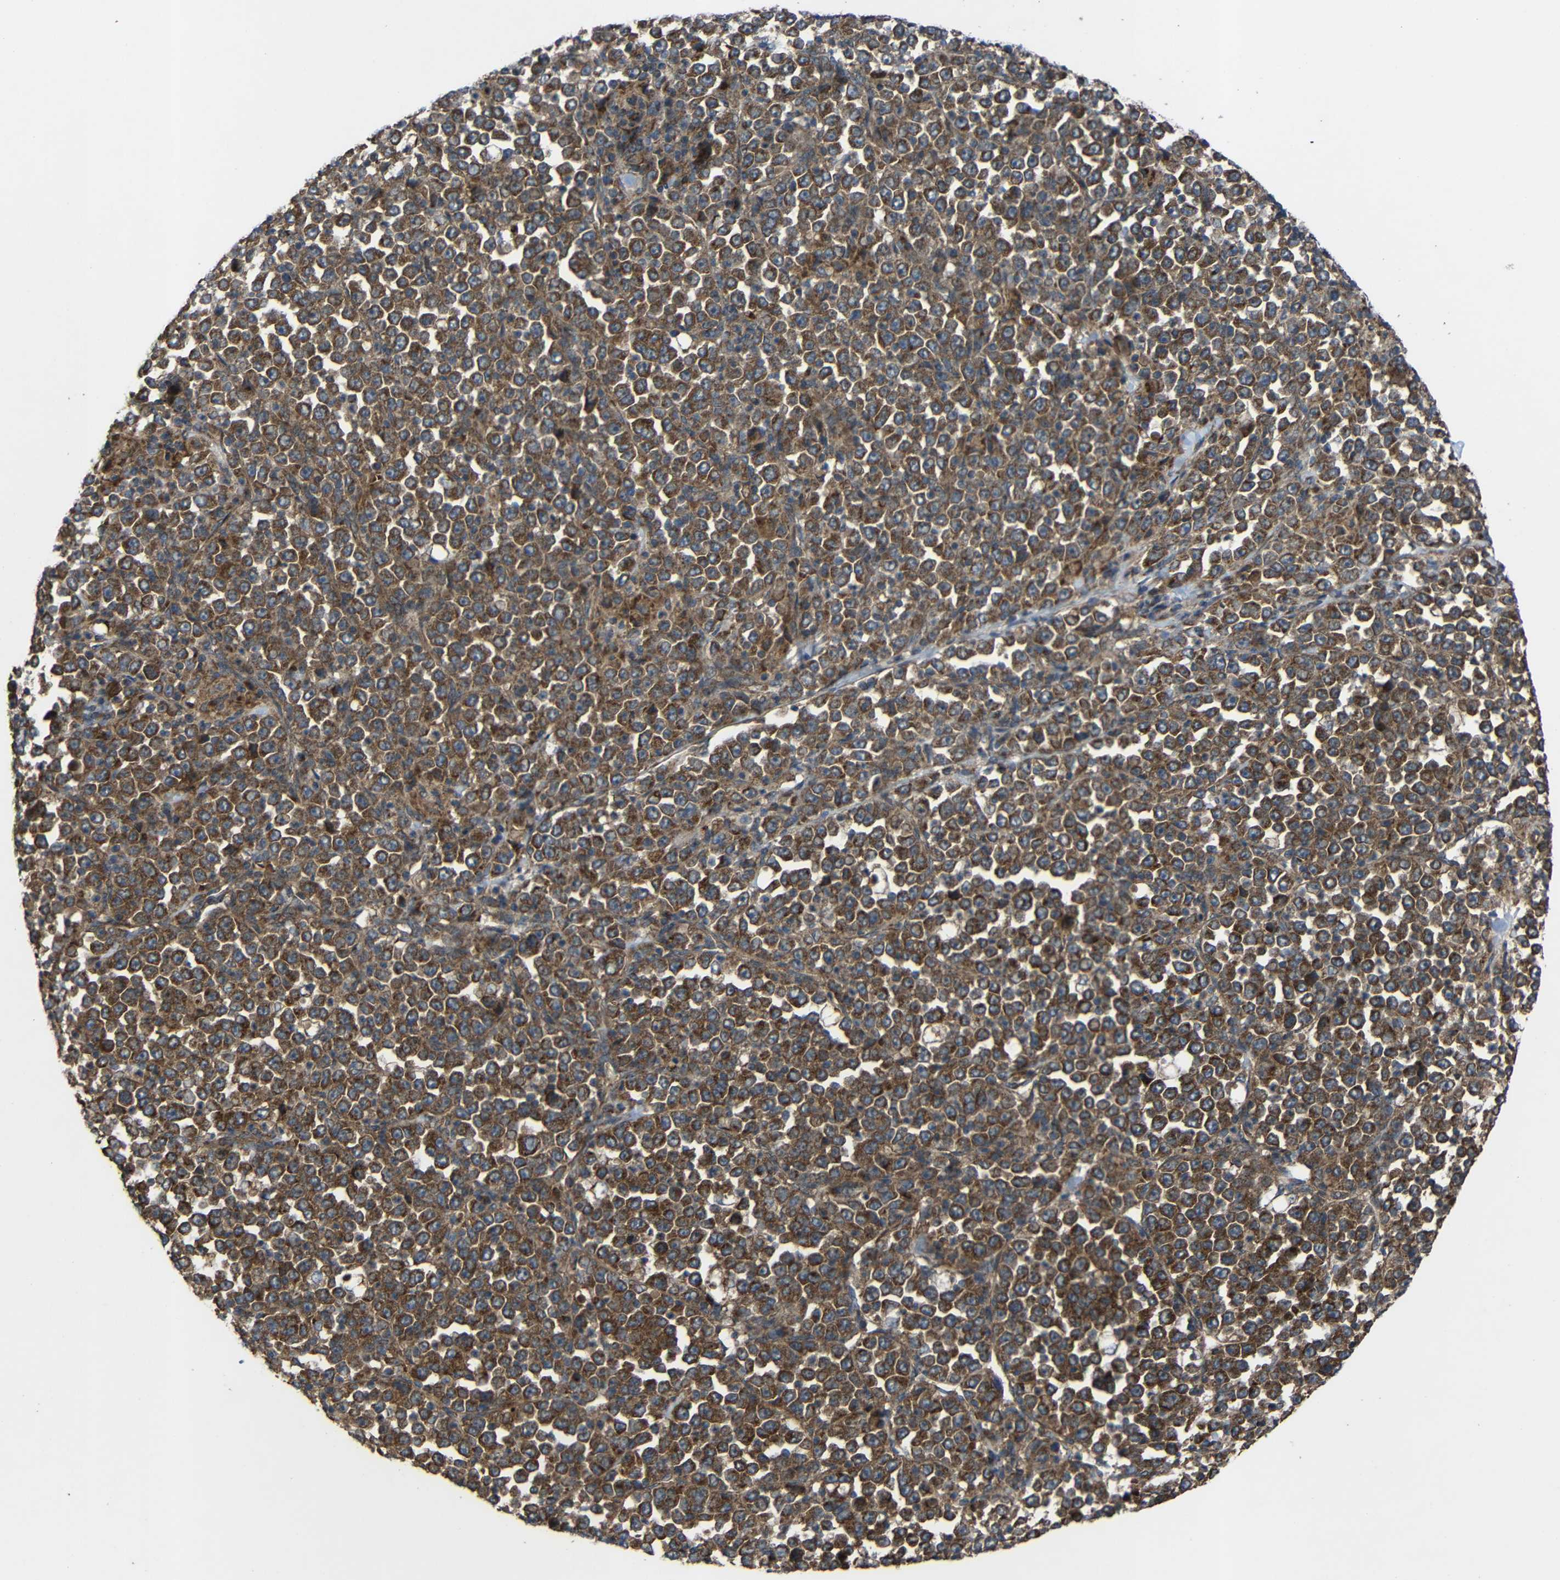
{"staining": {"intensity": "strong", "quantity": ">75%", "location": "cytoplasmic/membranous"}, "tissue": "stomach cancer", "cell_type": "Tumor cells", "image_type": "cancer", "snomed": [{"axis": "morphology", "description": "Normal tissue, NOS"}, {"axis": "morphology", "description": "Adenocarcinoma, NOS"}, {"axis": "topography", "description": "Stomach, upper"}, {"axis": "topography", "description": "Stomach"}], "caption": "Brown immunohistochemical staining in human stomach cancer displays strong cytoplasmic/membranous staining in about >75% of tumor cells.", "gene": "C1GALT1", "patient": {"sex": "male", "age": 59}}